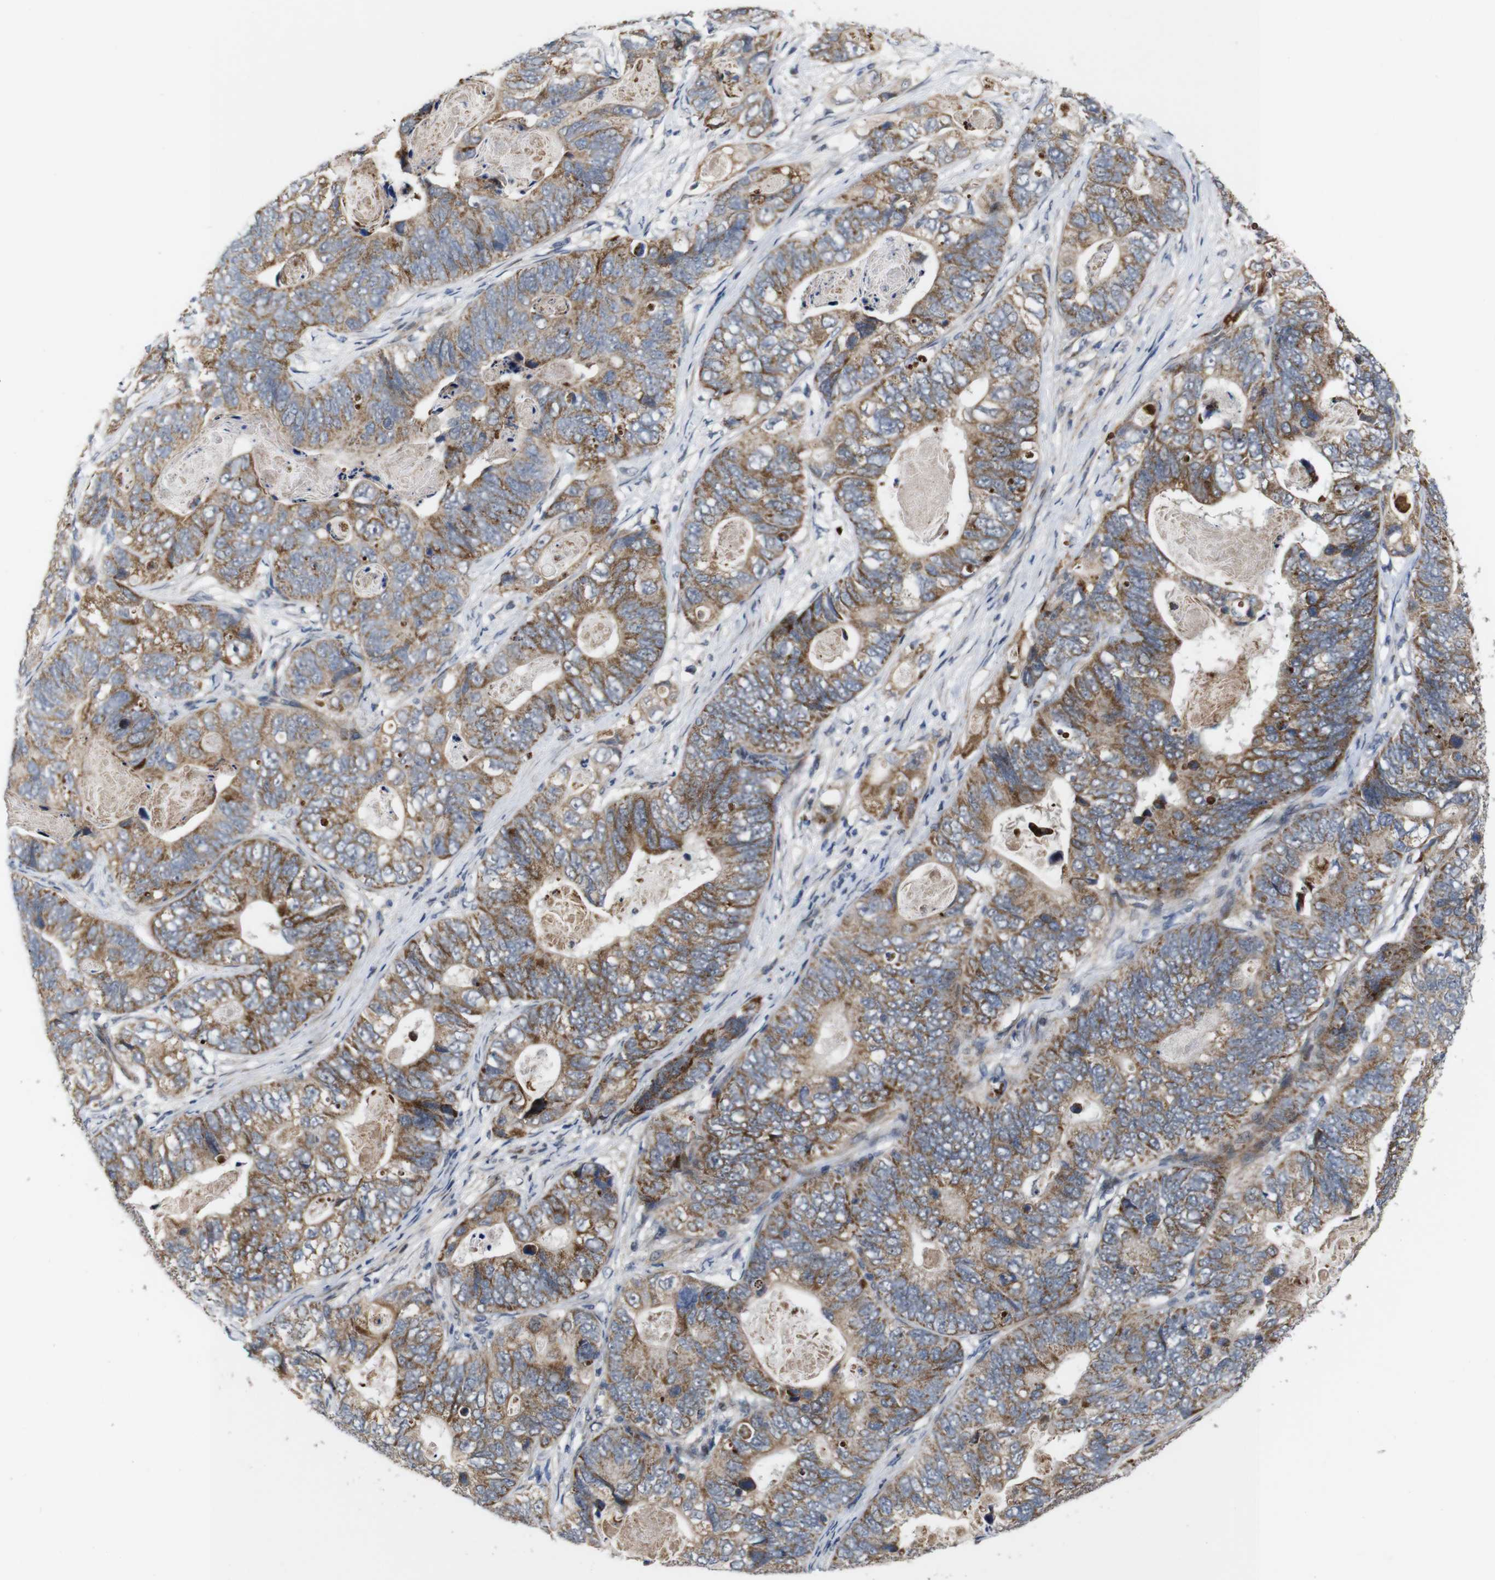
{"staining": {"intensity": "strong", "quantity": "25%-75%", "location": "cytoplasmic/membranous"}, "tissue": "stomach cancer", "cell_type": "Tumor cells", "image_type": "cancer", "snomed": [{"axis": "morphology", "description": "Adenocarcinoma, NOS"}, {"axis": "topography", "description": "Stomach"}], "caption": "Strong cytoplasmic/membranous protein staining is seen in approximately 25%-75% of tumor cells in stomach adenocarcinoma.", "gene": "ATP7B", "patient": {"sex": "female", "age": 89}}